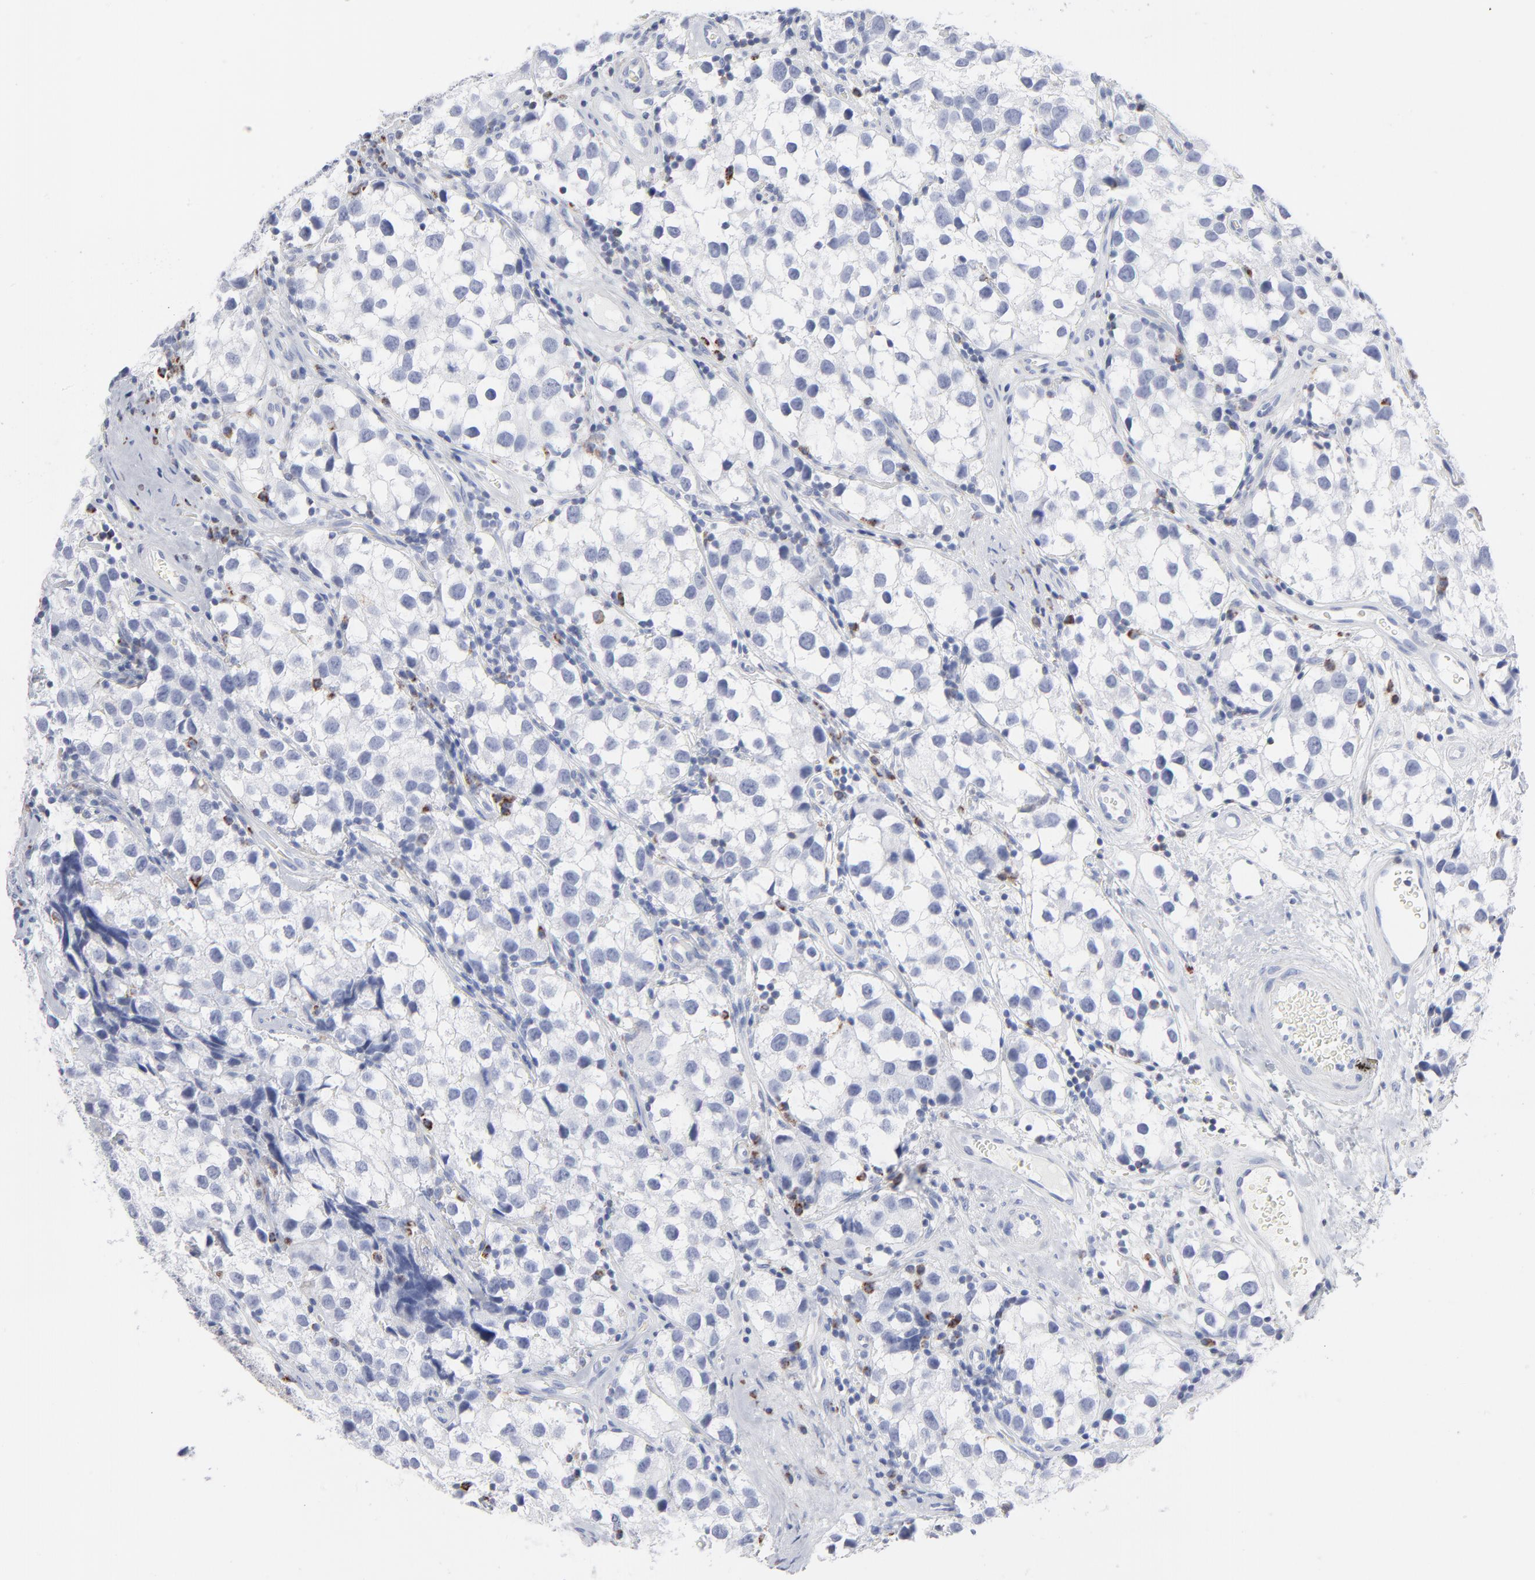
{"staining": {"intensity": "negative", "quantity": "none", "location": "none"}, "tissue": "testis cancer", "cell_type": "Tumor cells", "image_type": "cancer", "snomed": [{"axis": "morphology", "description": "Seminoma, NOS"}, {"axis": "topography", "description": "Testis"}], "caption": "Tumor cells are negative for brown protein staining in seminoma (testis).", "gene": "CHCHD10", "patient": {"sex": "male", "age": 39}}